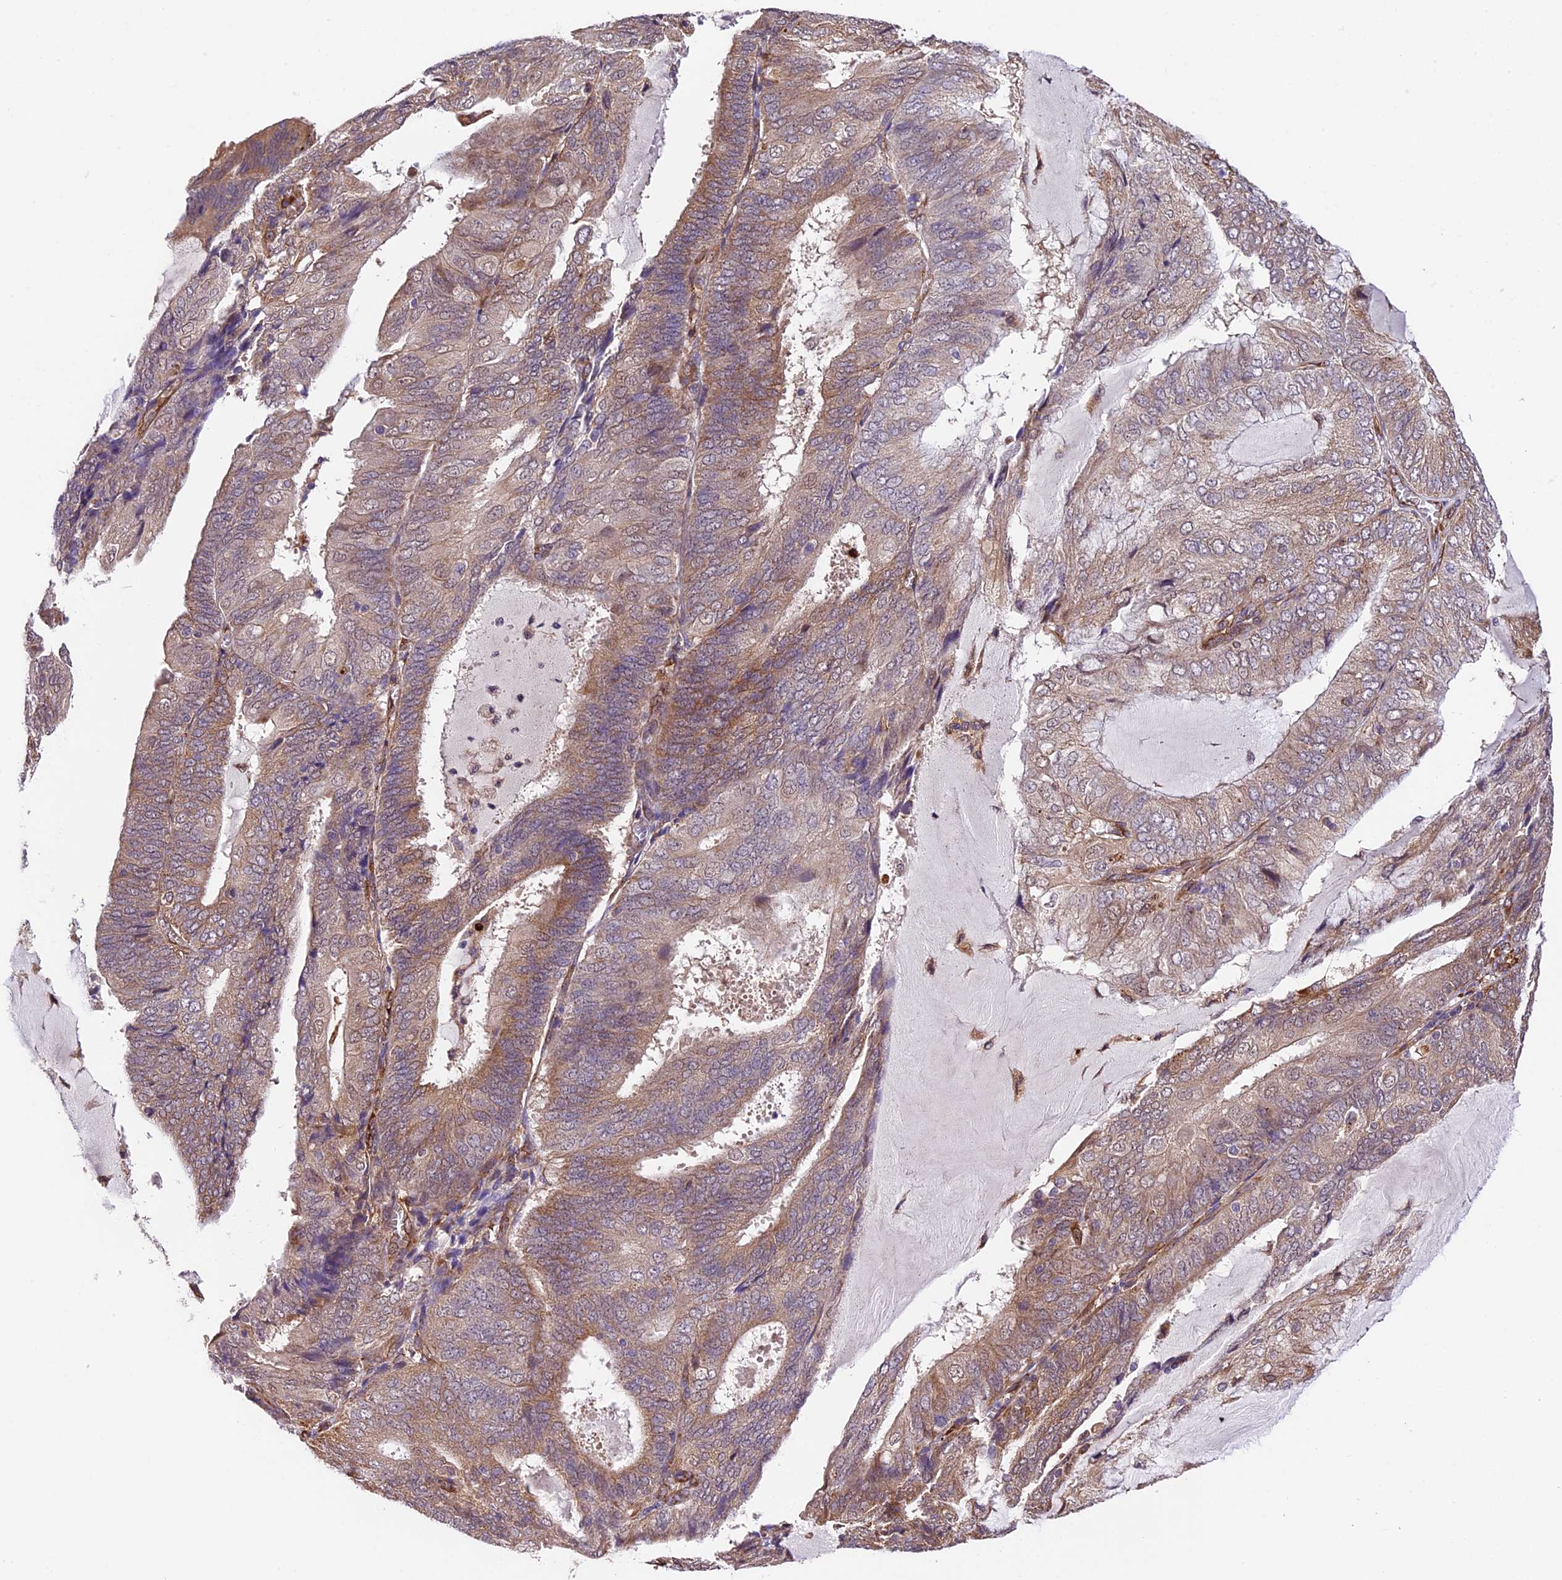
{"staining": {"intensity": "moderate", "quantity": "<25%", "location": "cytoplasmic/membranous"}, "tissue": "endometrial cancer", "cell_type": "Tumor cells", "image_type": "cancer", "snomed": [{"axis": "morphology", "description": "Adenocarcinoma, NOS"}, {"axis": "topography", "description": "Endometrium"}], "caption": "Endometrial cancer was stained to show a protein in brown. There is low levels of moderate cytoplasmic/membranous staining in about <25% of tumor cells.", "gene": "LSM7", "patient": {"sex": "female", "age": 81}}